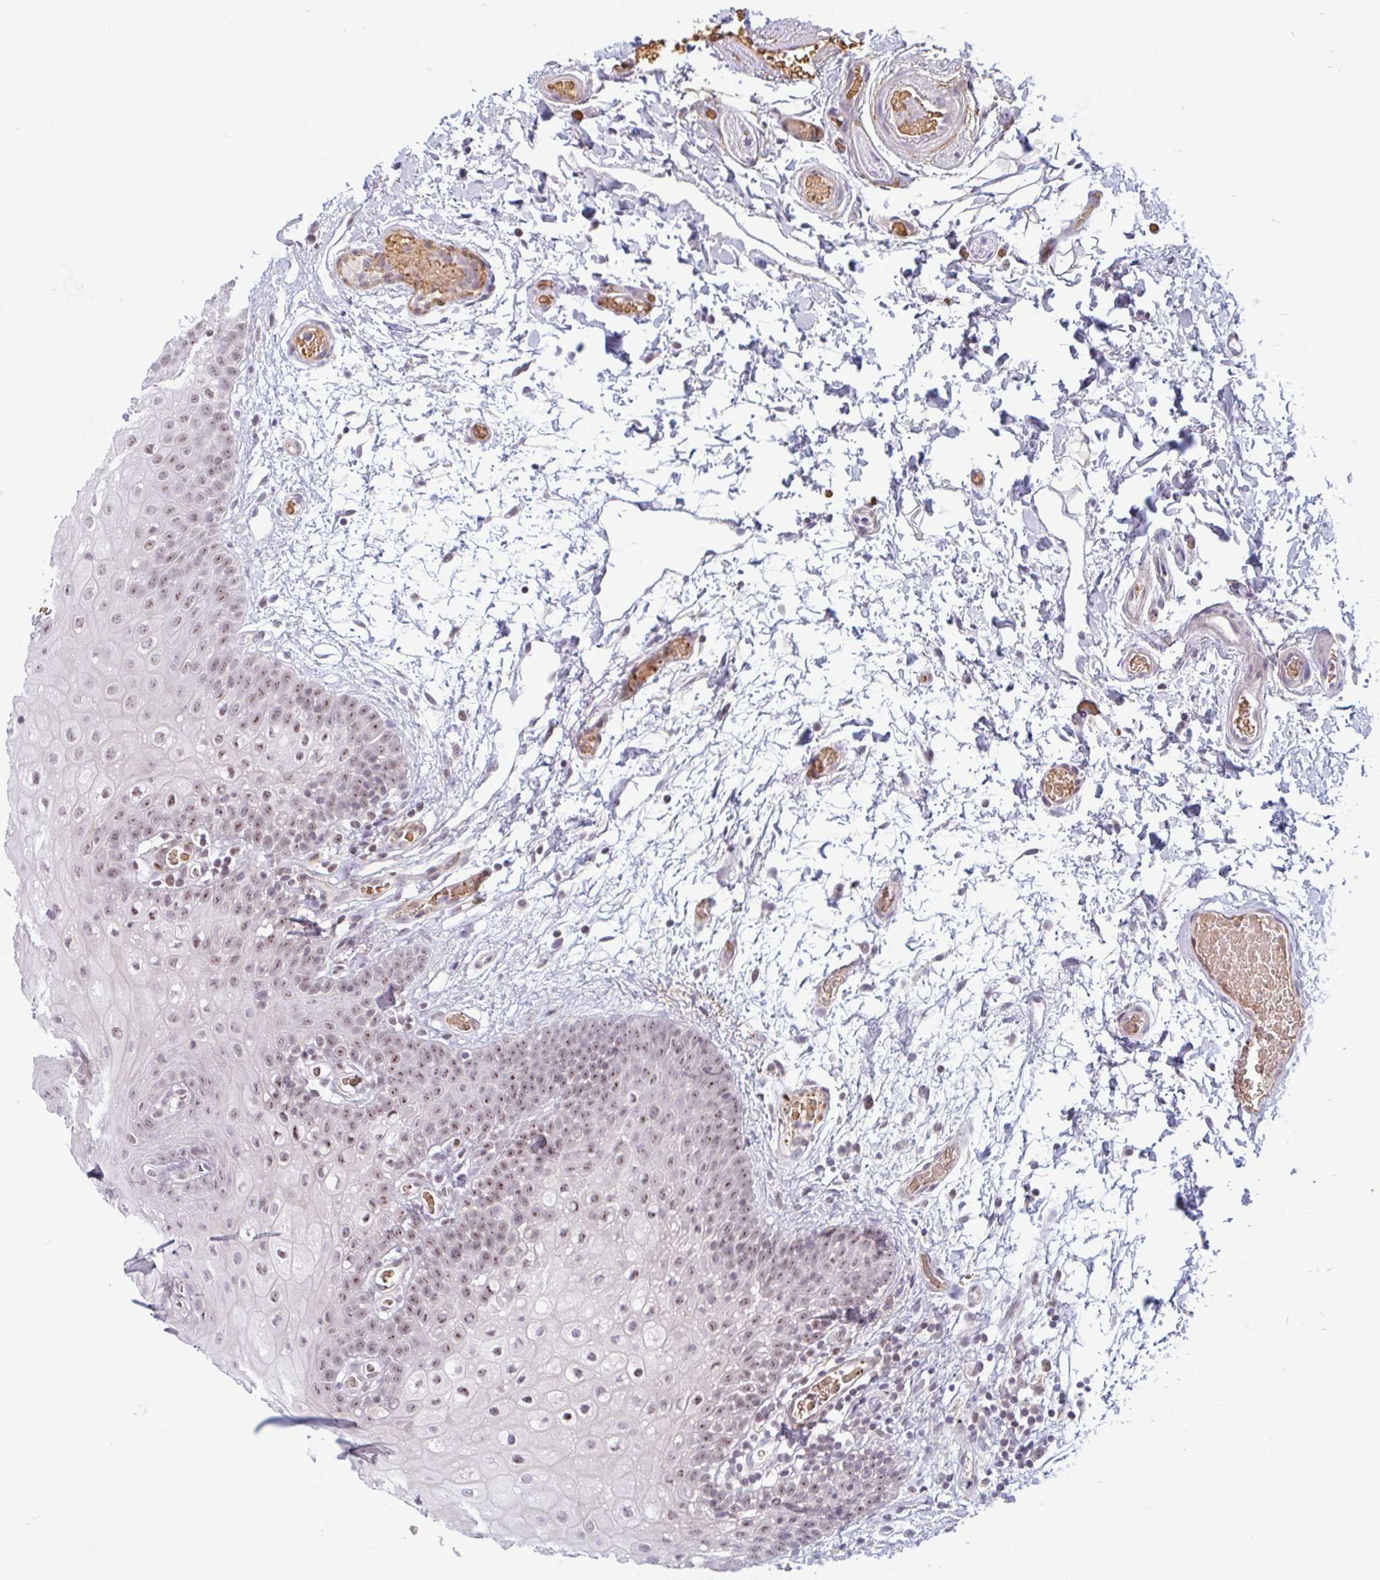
{"staining": {"intensity": "moderate", "quantity": ">75%", "location": "nuclear"}, "tissue": "oral mucosa", "cell_type": "Squamous epithelial cells", "image_type": "normal", "snomed": [{"axis": "morphology", "description": "Normal tissue, NOS"}, {"axis": "morphology", "description": "Squamous cell carcinoma, NOS"}, {"axis": "topography", "description": "Oral tissue"}, {"axis": "topography", "description": "Tounge, NOS"}, {"axis": "topography", "description": "Head-Neck"}], "caption": "Immunohistochemistry staining of normal oral mucosa, which displays medium levels of moderate nuclear positivity in about >75% of squamous epithelial cells indicating moderate nuclear protein staining. The staining was performed using DAB (3,3'-diaminobenzidine) (brown) for protein detection and nuclei were counterstained in hematoxylin (blue).", "gene": "TMEM119", "patient": {"sex": "male", "age": 76}}